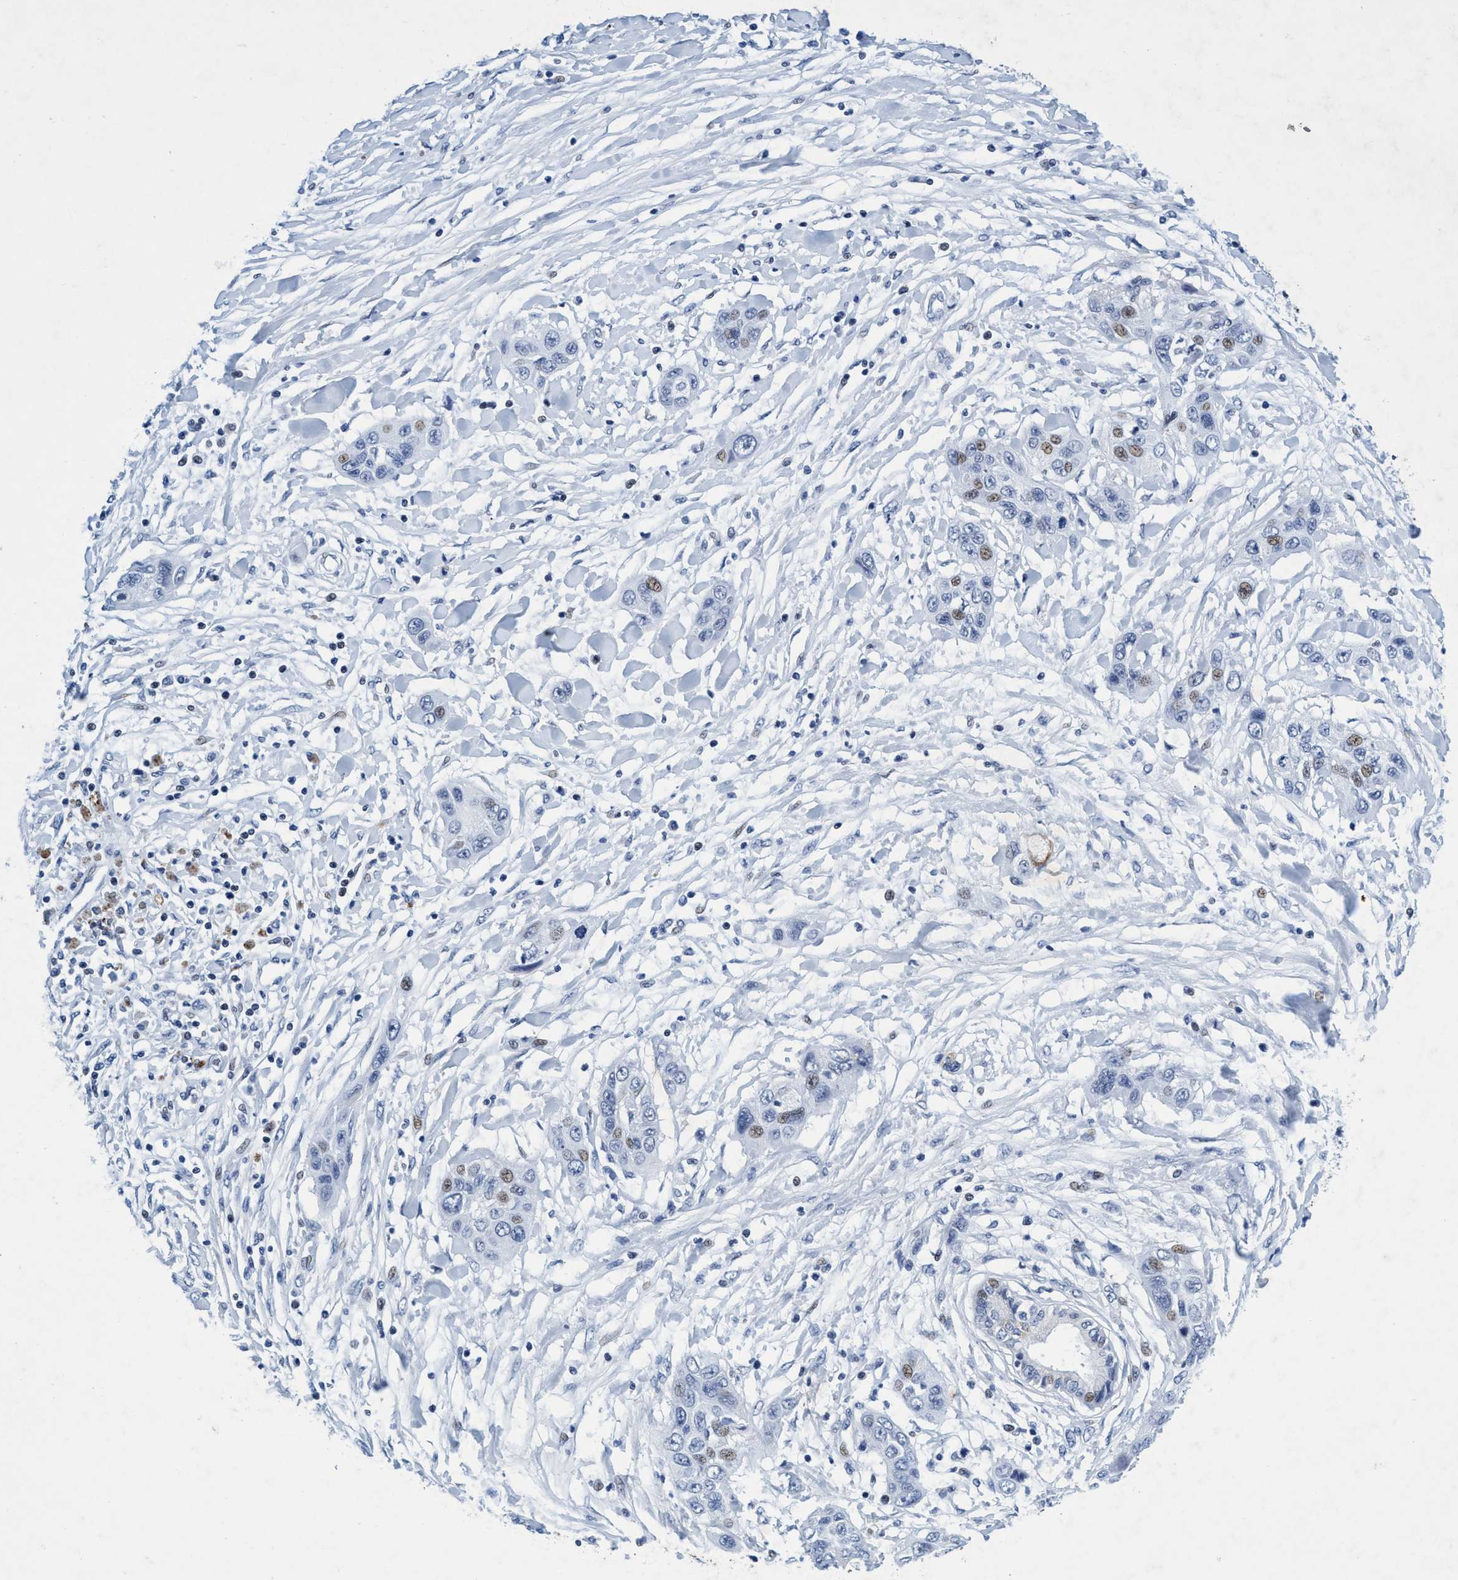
{"staining": {"intensity": "weak", "quantity": "<25%", "location": "cytoplasmic/membranous,nuclear"}, "tissue": "pancreatic cancer", "cell_type": "Tumor cells", "image_type": "cancer", "snomed": [{"axis": "morphology", "description": "Adenocarcinoma, NOS"}, {"axis": "topography", "description": "Pancreas"}], "caption": "Immunohistochemistry (IHC) micrograph of neoplastic tissue: adenocarcinoma (pancreatic) stained with DAB (3,3'-diaminobenzidine) exhibits no significant protein staining in tumor cells.", "gene": "GRB14", "patient": {"sex": "female", "age": 70}}